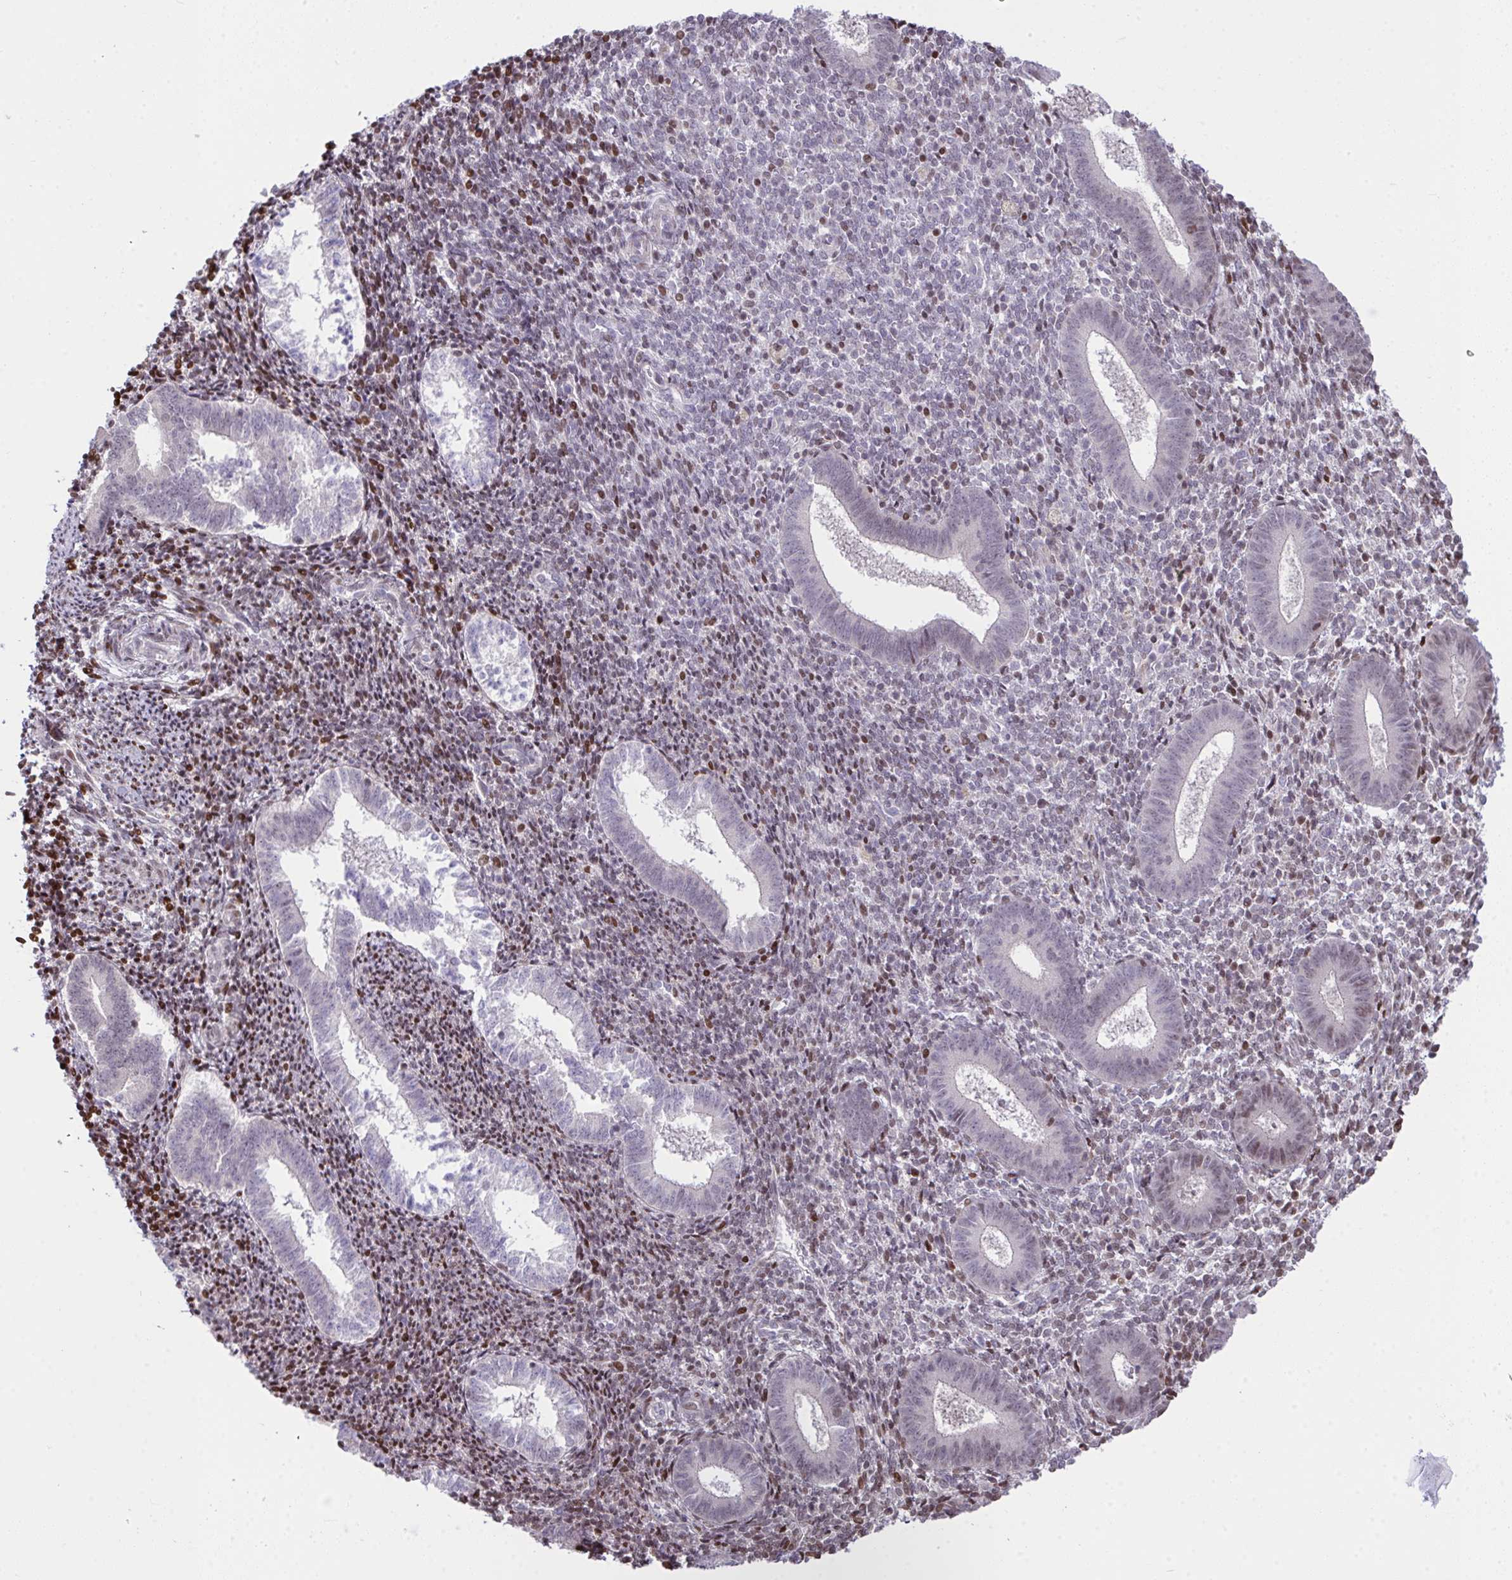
{"staining": {"intensity": "strong", "quantity": "25%-75%", "location": "nuclear"}, "tissue": "endometrium", "cell_type": "Cells in endometrial stroma", "image_type": "normal", "snomed": [{"axis": "morphology", "description": "Normal tissue, NOS"}, {"axis": "topography", "description": "Endometrium"}], "caption": "Benign endometrium shows strong nuclear expression in about 25%-75% of cells in endometrial stroma The protein is stained brown, and the nuclei are stained in blue (DAB IHC with brightfield microscopy, high magnification)..", "gene": "RAPGEF5", "patient": {"sex": "female", "age": 25}}